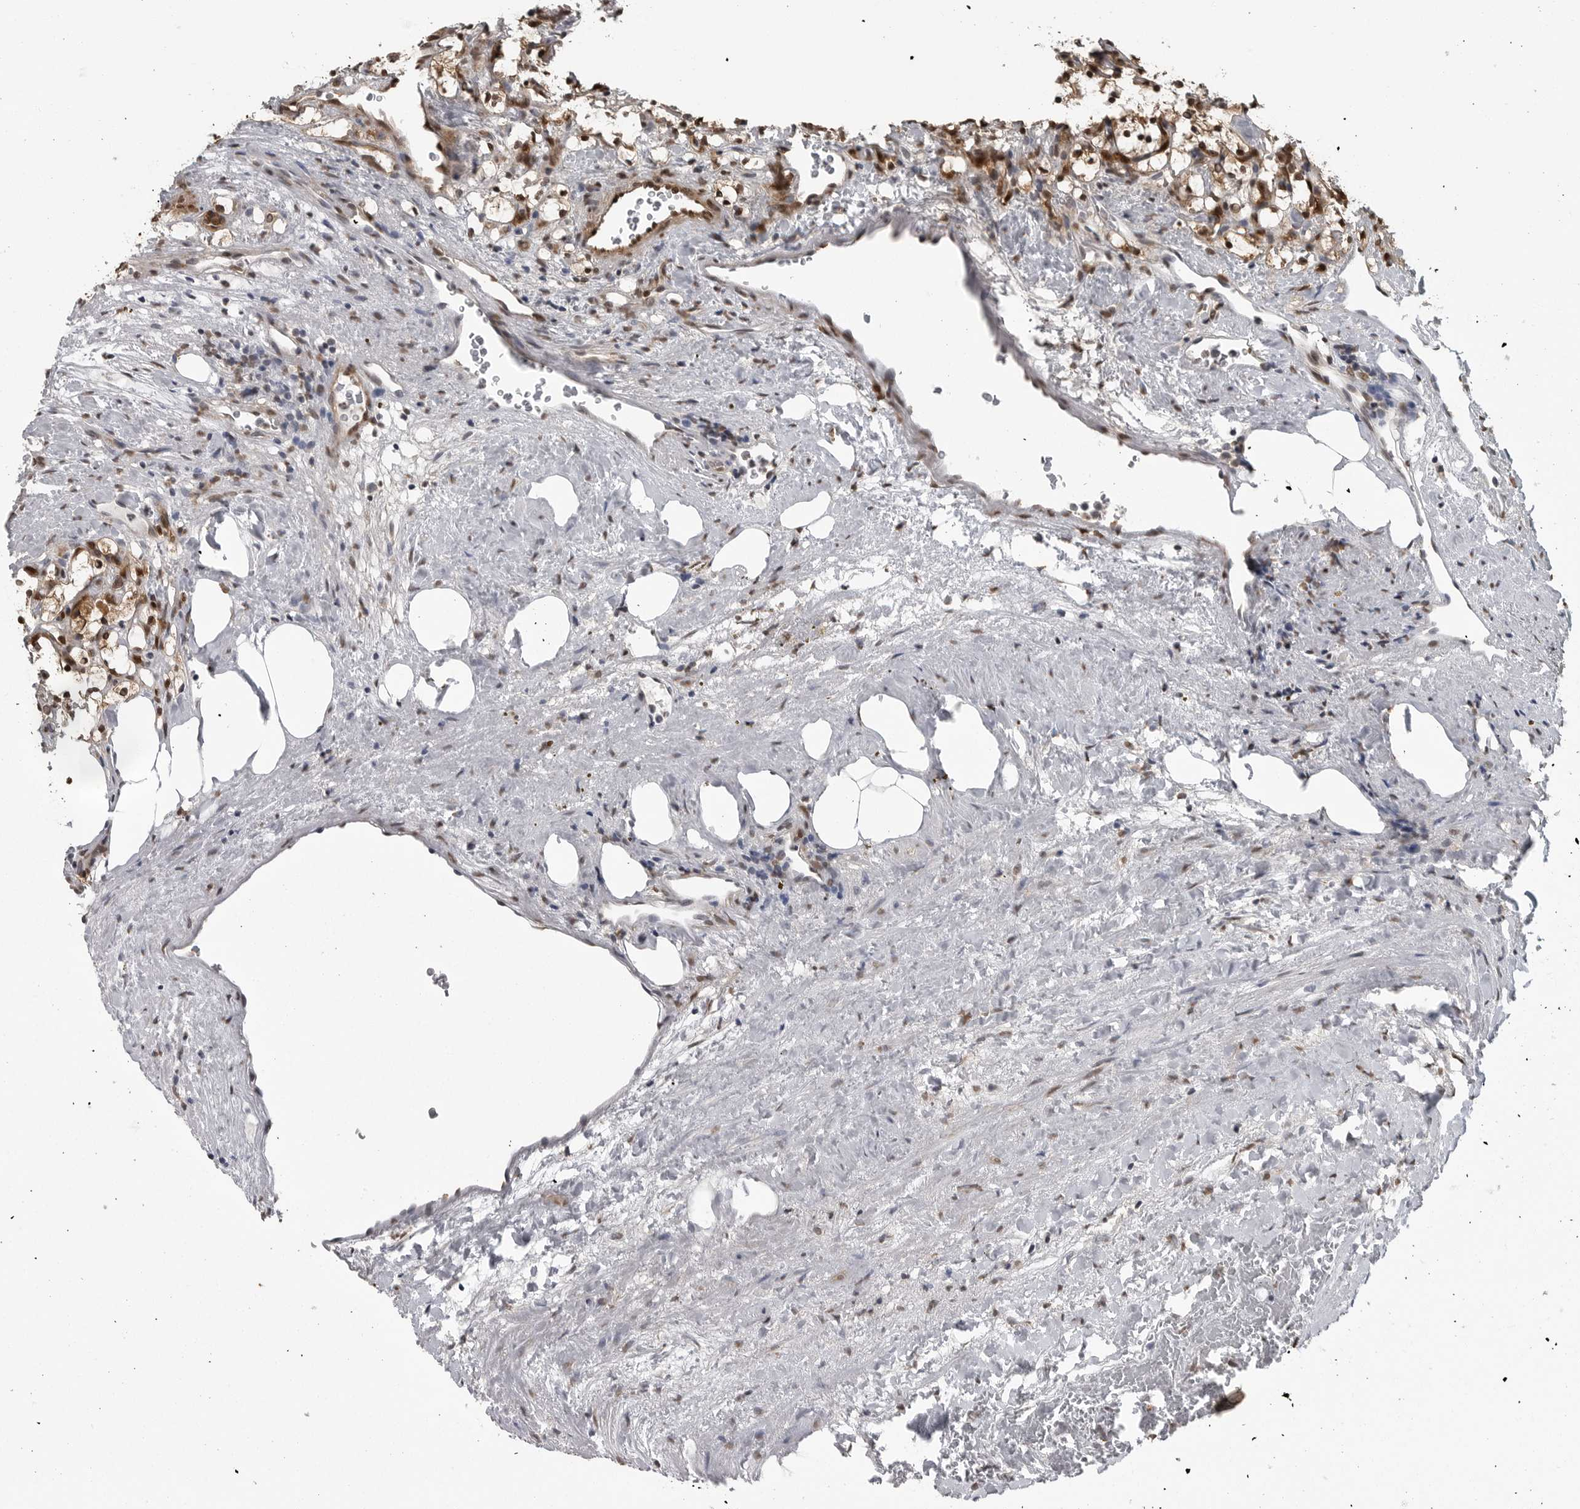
{"staining": {"intensity": "moderate", "quantity": ">75%", "location": "cytoplasmic/membranous,nuclear"}, "tissue": "renal cancer", "cell_type": "Tumor cells", "image_type": "cancer", "snomed": [{"axis": "morphology", "description": "Adenocarcinoma, NOS"}, {"axis": "topography", "description": "Kidney"}], "caption": "Immunohistochemistry (IHC) (DAB (3,3'-diaminobenzidine)) staining of renal cancer (adenocarcinoma) reveals moderate cytoplasmic/membranous and nuclear protein staining in approximately >75% of tumor cells.", "gene": "SMAD2", "patient": {"sex": "female", "age": 69}}